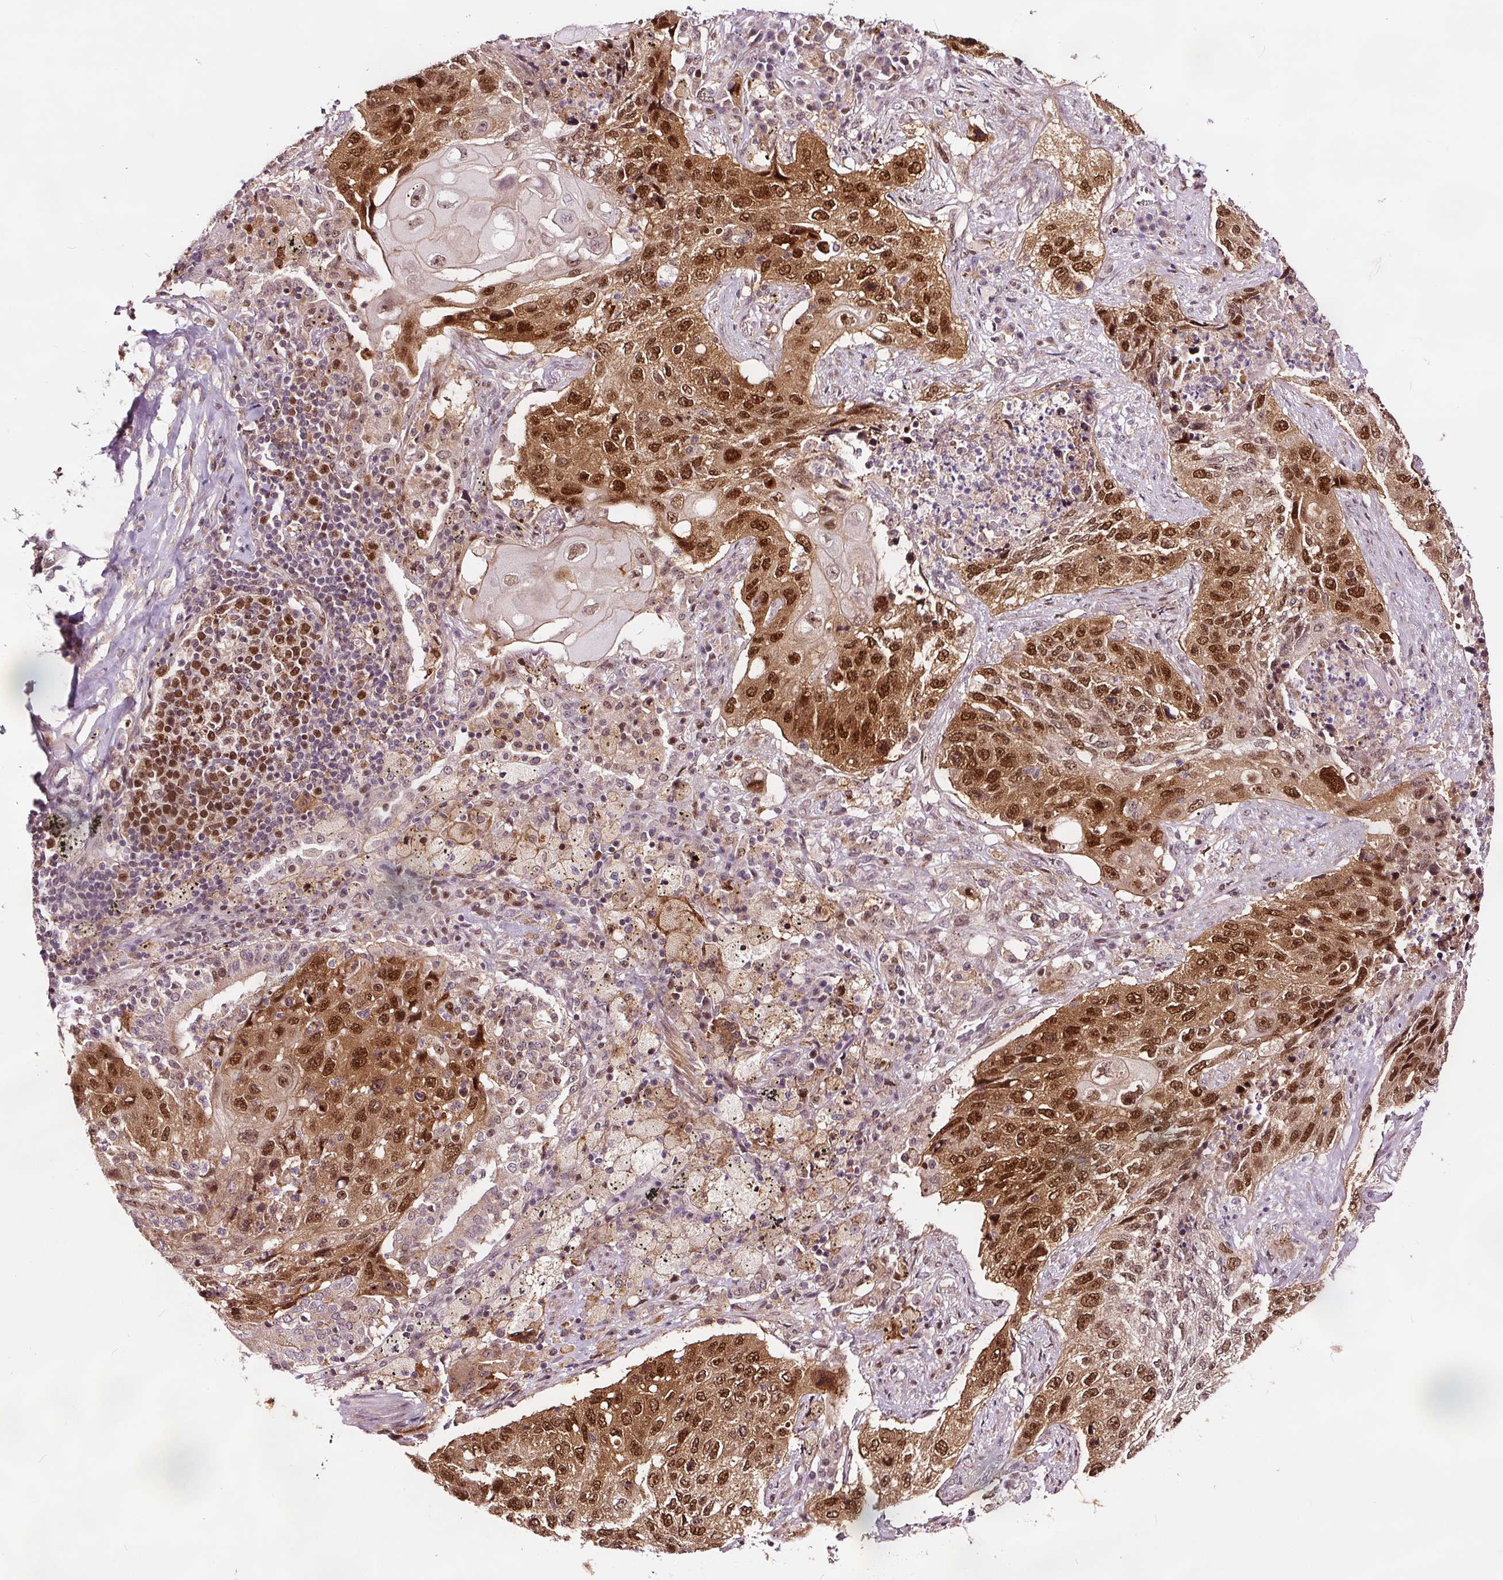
{"staining": {"intensity": "strong", "quantity": ">75%", "location": "nuclear"}, "tissue": "lung cancer", "cell_type": "Tumor cells", "image_type": "cancer", "snomed": [{"axis": "morphology", "description": "Squamous cell carcinoma, NOS"}, {"axis": "topography", "description": "Lung"}], "caption": "Lung cancer (squamous cell carcinoma) tissue demonstrates strong nuclear staining in approximately >75% of tumor cells Nuclei are stained in blue.", "gene": "RFC4", "patient": {"sex": "female", "age": 63}}